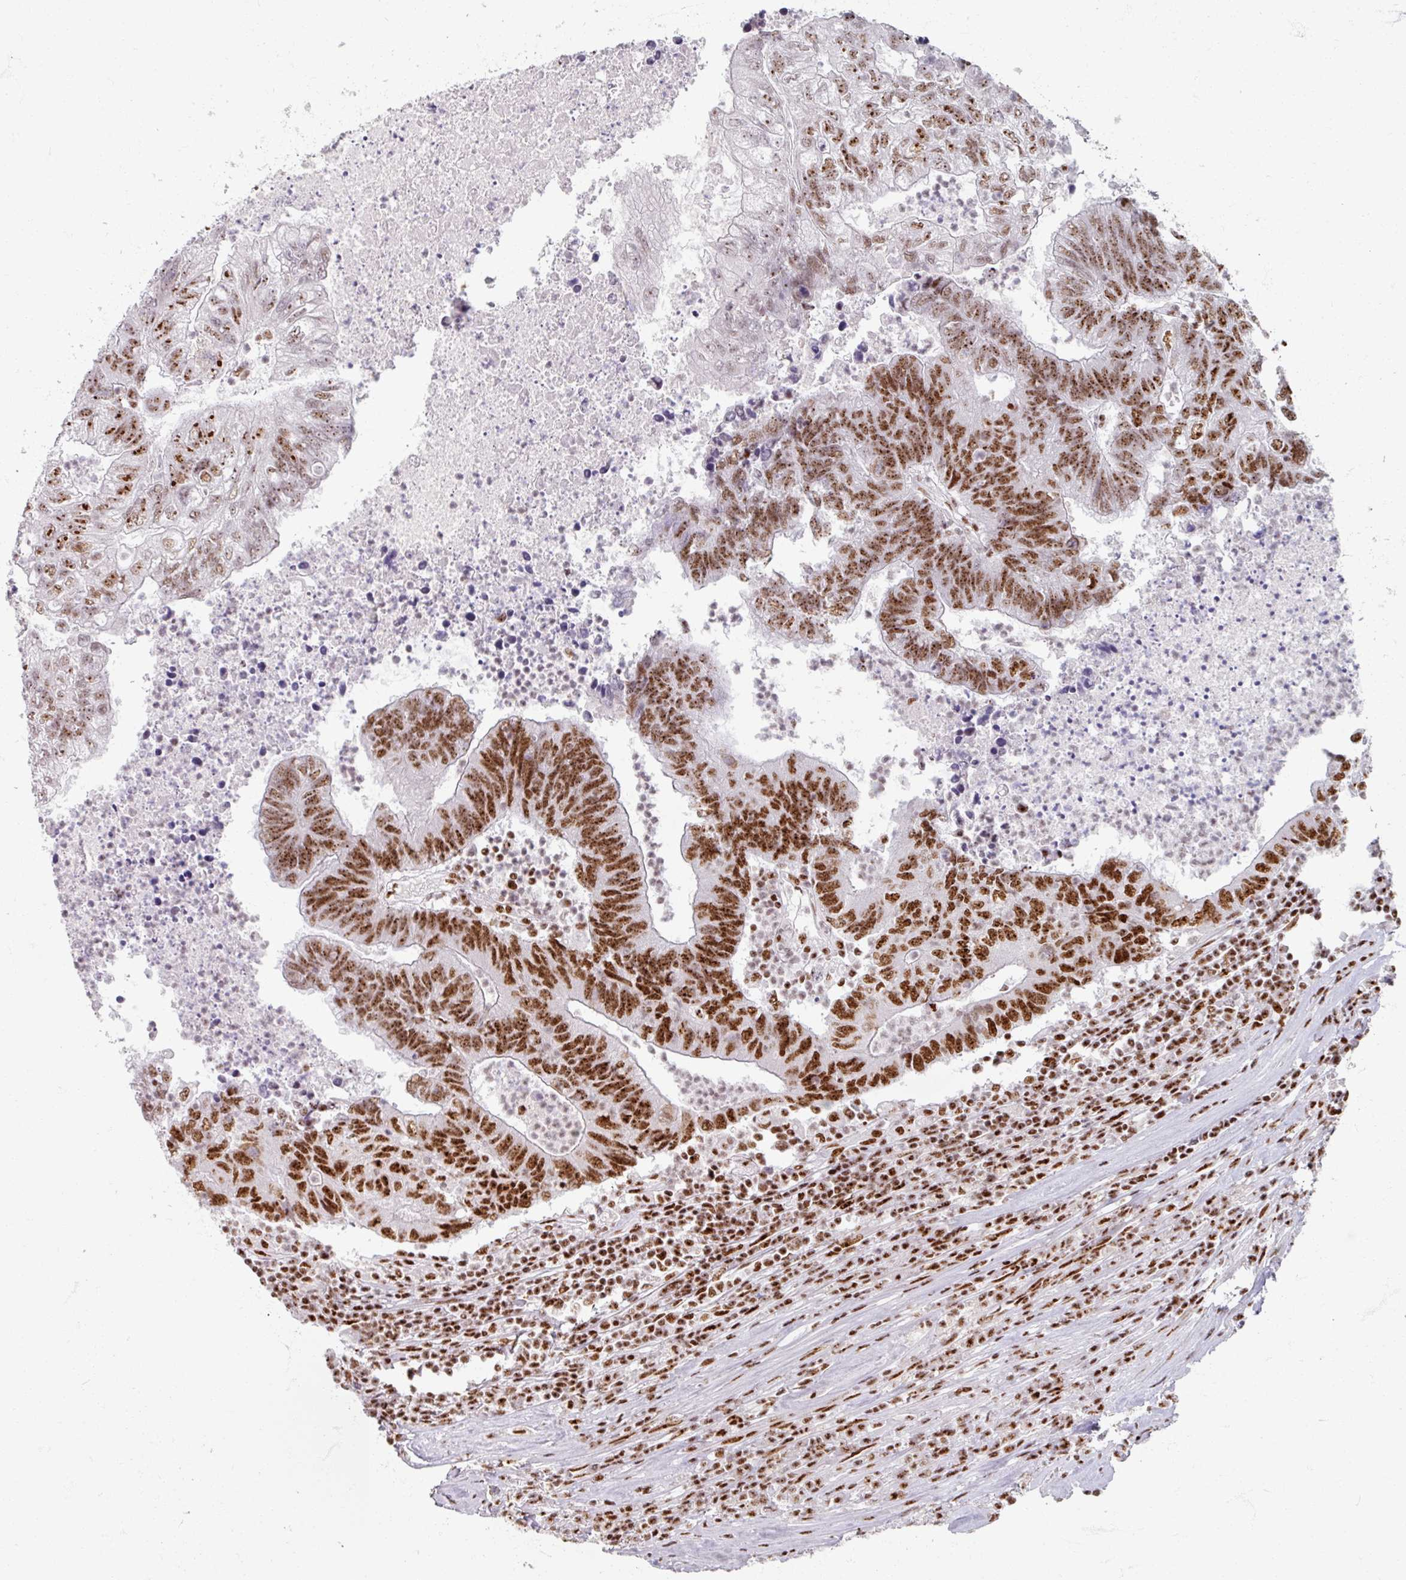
{"staining": {"intensity": "strong", "quantity": ">75%", "location": "nuclear"}, "tissue": "colorectal cancer", "cell_type": "Tumor cells", "image_type": "cancer", "snomed": [{"axis": "morphology", "description": "Adenocarcinoma, NOS"}, {"axis": "topography", "description": "Colon"}], "caption": "Adenocarcinoma (colorectal) stained with IHC displays strong nuclear staining in about >75% of tumor cells.", "gene": "ADAR", "patient": {"sex": "female", "age": 48}}